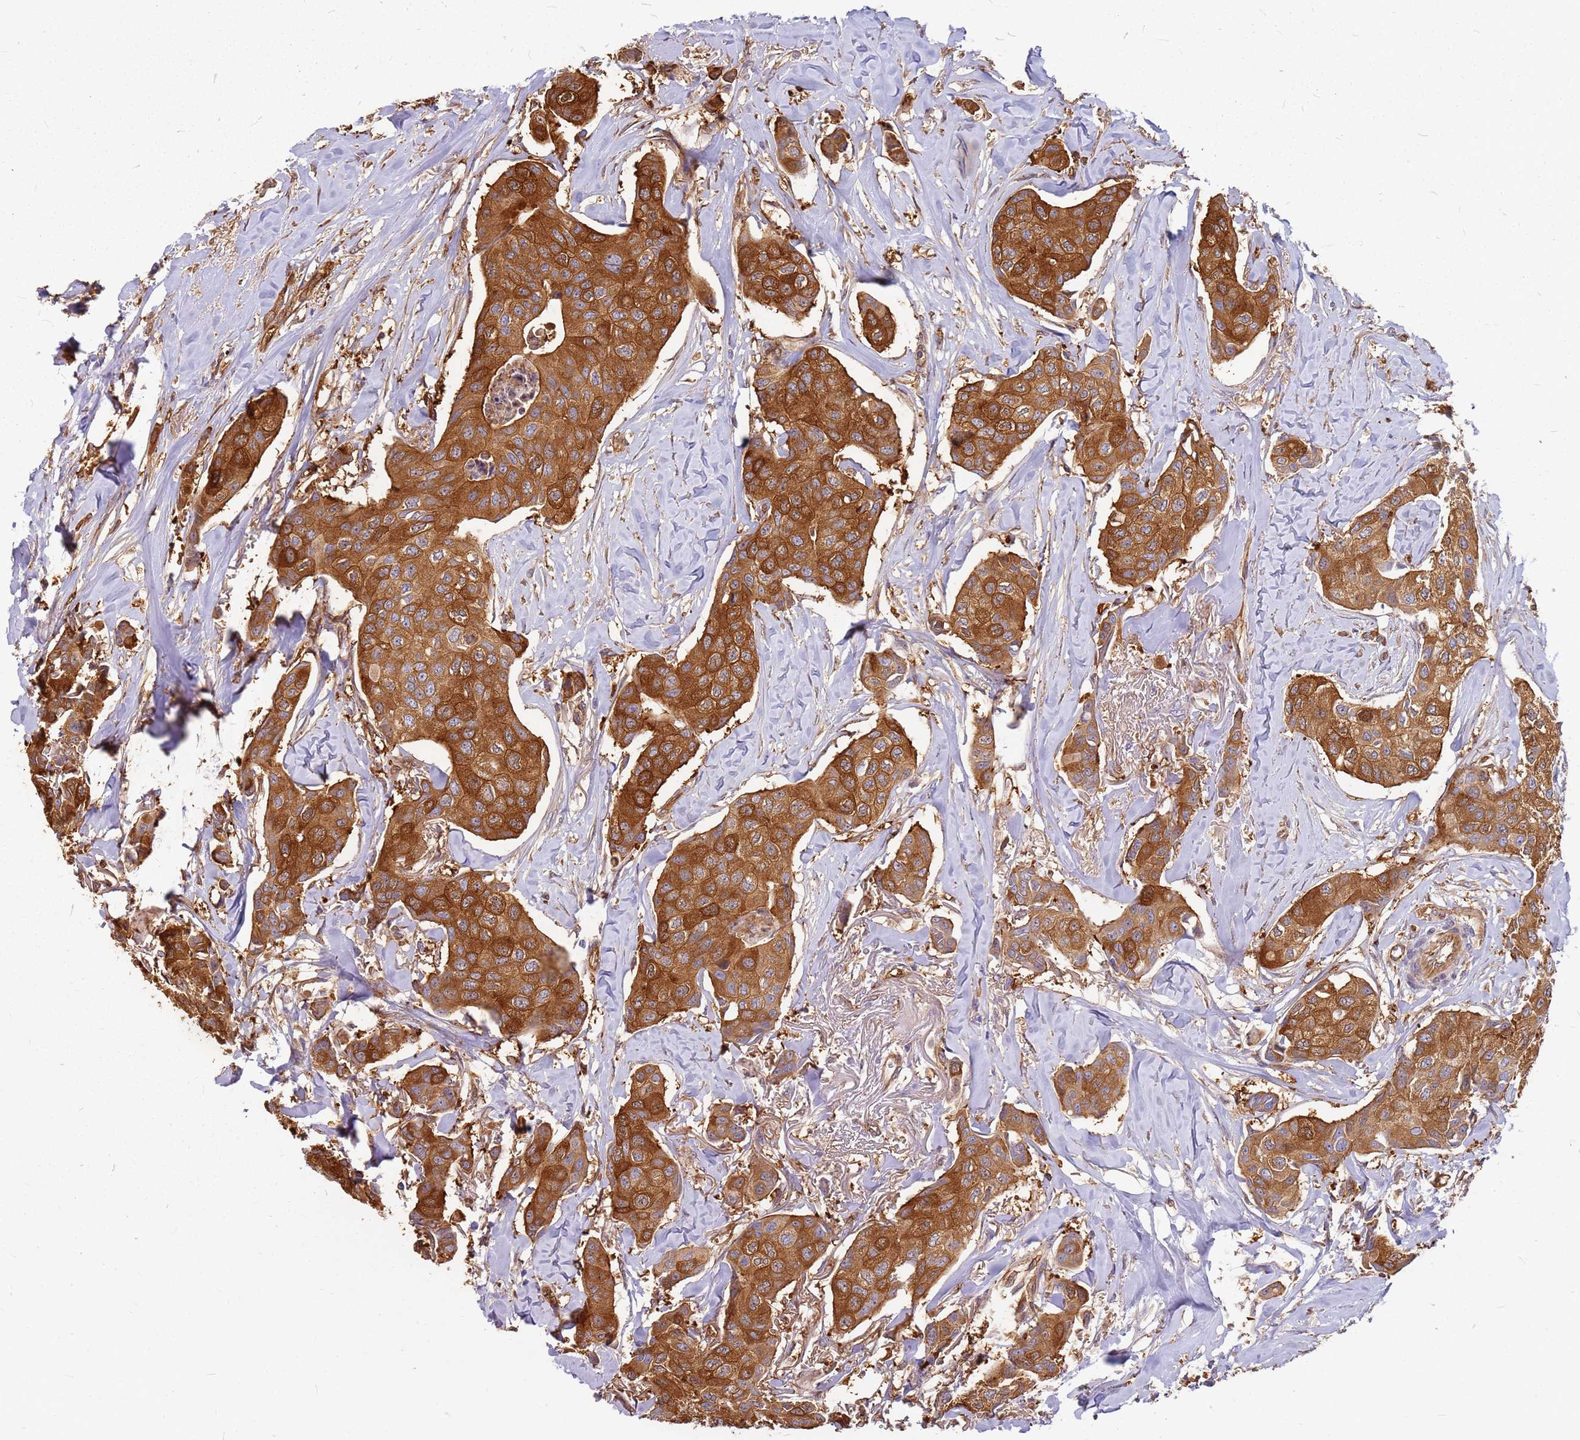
{"staining": {"intensity": "strong", "quantity": ">75%", "location": "cytoplasmic/membranous"}, "tissue": "breast cancer", "cell_type": "Tumor cells", "image_type": "cancer", "snomed": [{"axis": "morphology", "description": "Duct carcinoma"}, {"axis": "topography", "description": "Breast"}], "caption": "This is an image of immunohistochemistry staining of breast cancer, which shows strong staining in the cytoplasmic/membranous of tumor cells.", "gene": "HDX", "patient": {"sex": "female", "age": 80}}